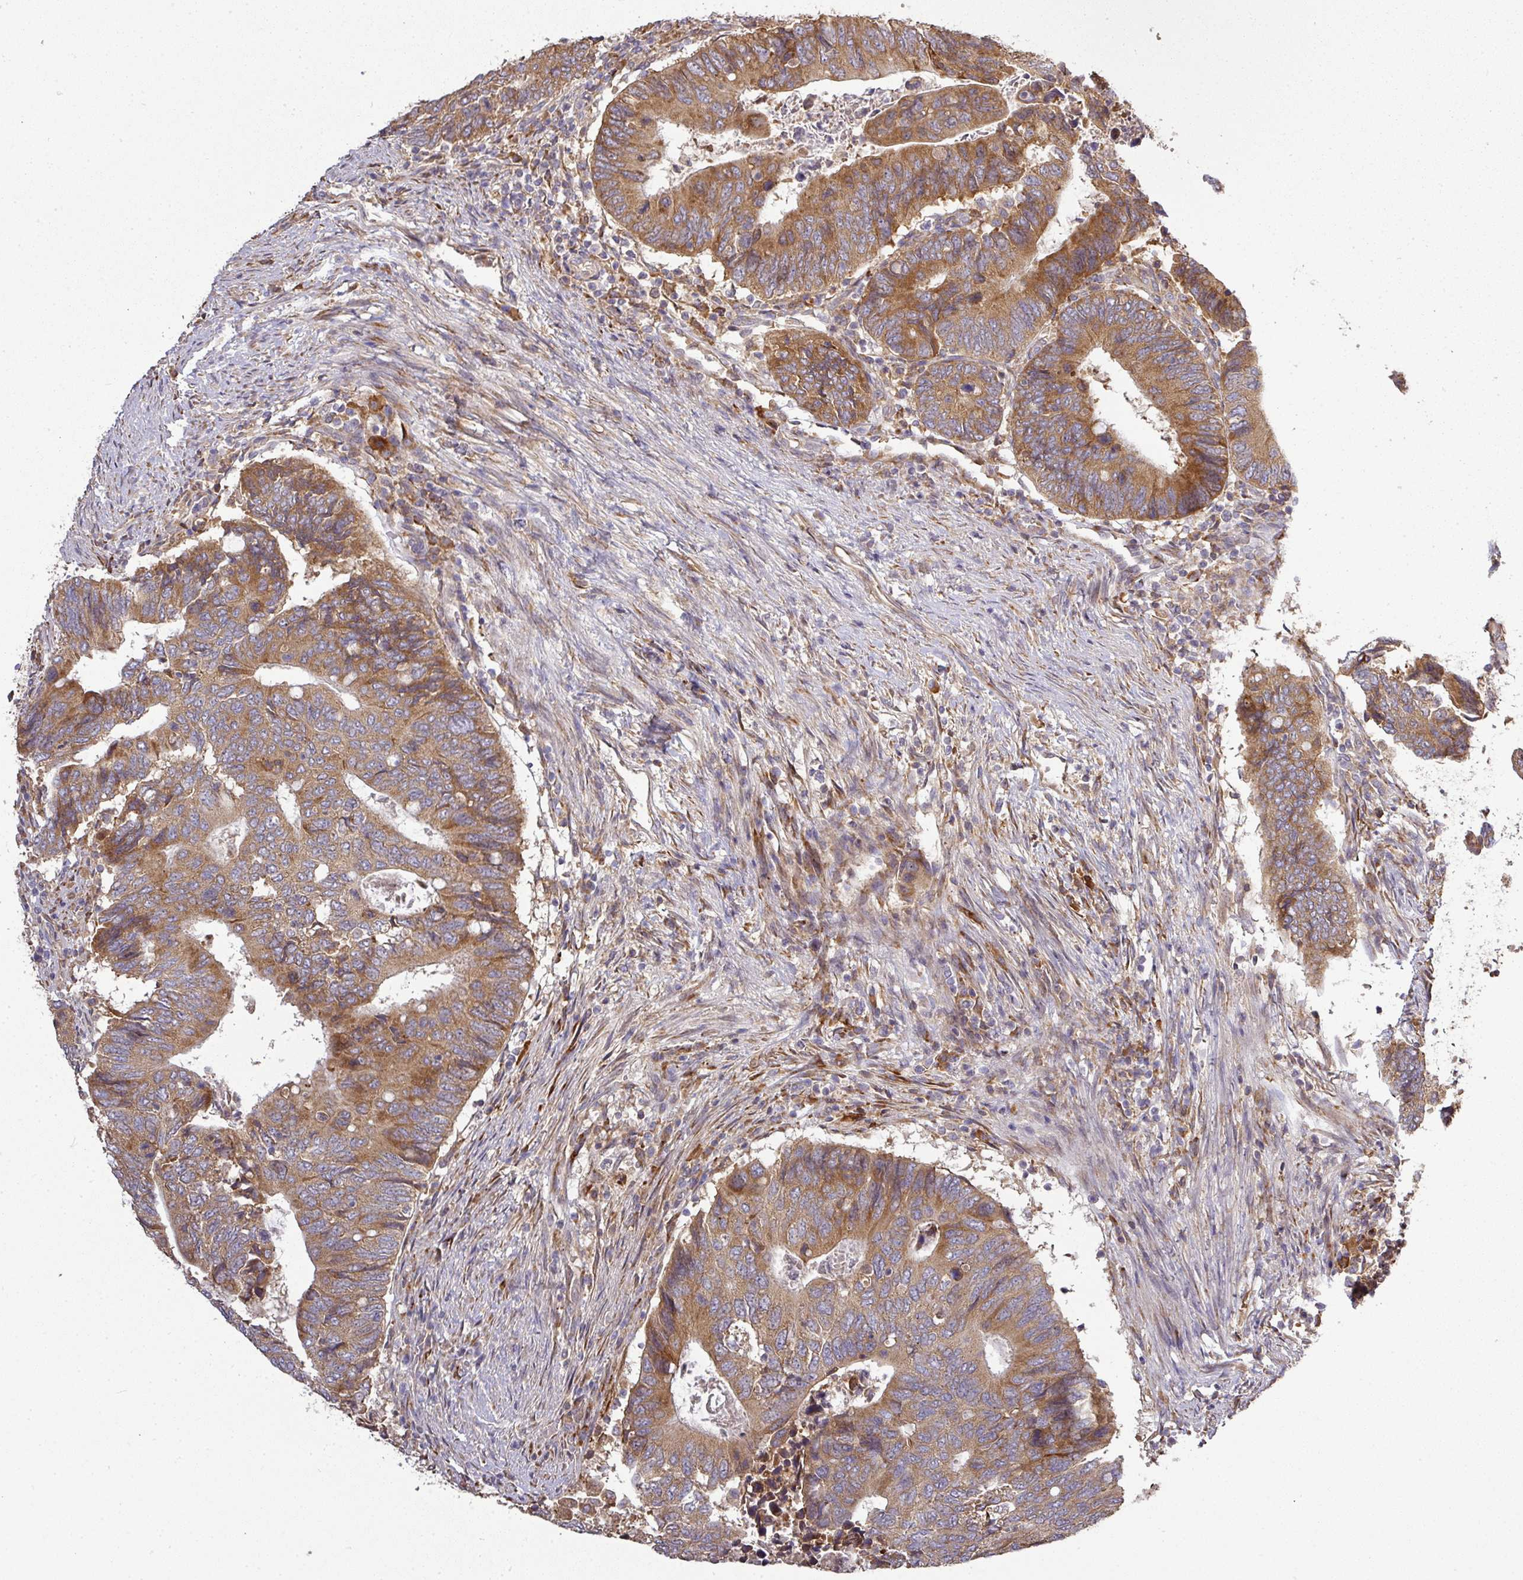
{"staining": {"intensity": "moderate", "quantity": ">75%", "location": "cytoplasmic/membranous"}, "tissue": "colorectal cancer", "cell_type": "Tumor cells", "image_type": "cancer", "snomed": [{"axis": "morphology", "description": "Adenocarcinoma, NOS"}, {"axis": "topography", "description": "Colon"}], "caption": "Colorectal cancer stained with DAB immunohistochemistry demonstrates medium levels of moderate cytoplasmic/membranous positivity in approximately >75% of tumor cells.", "gene": "GALP", "patient": {"sex": "male", "age": 87}}